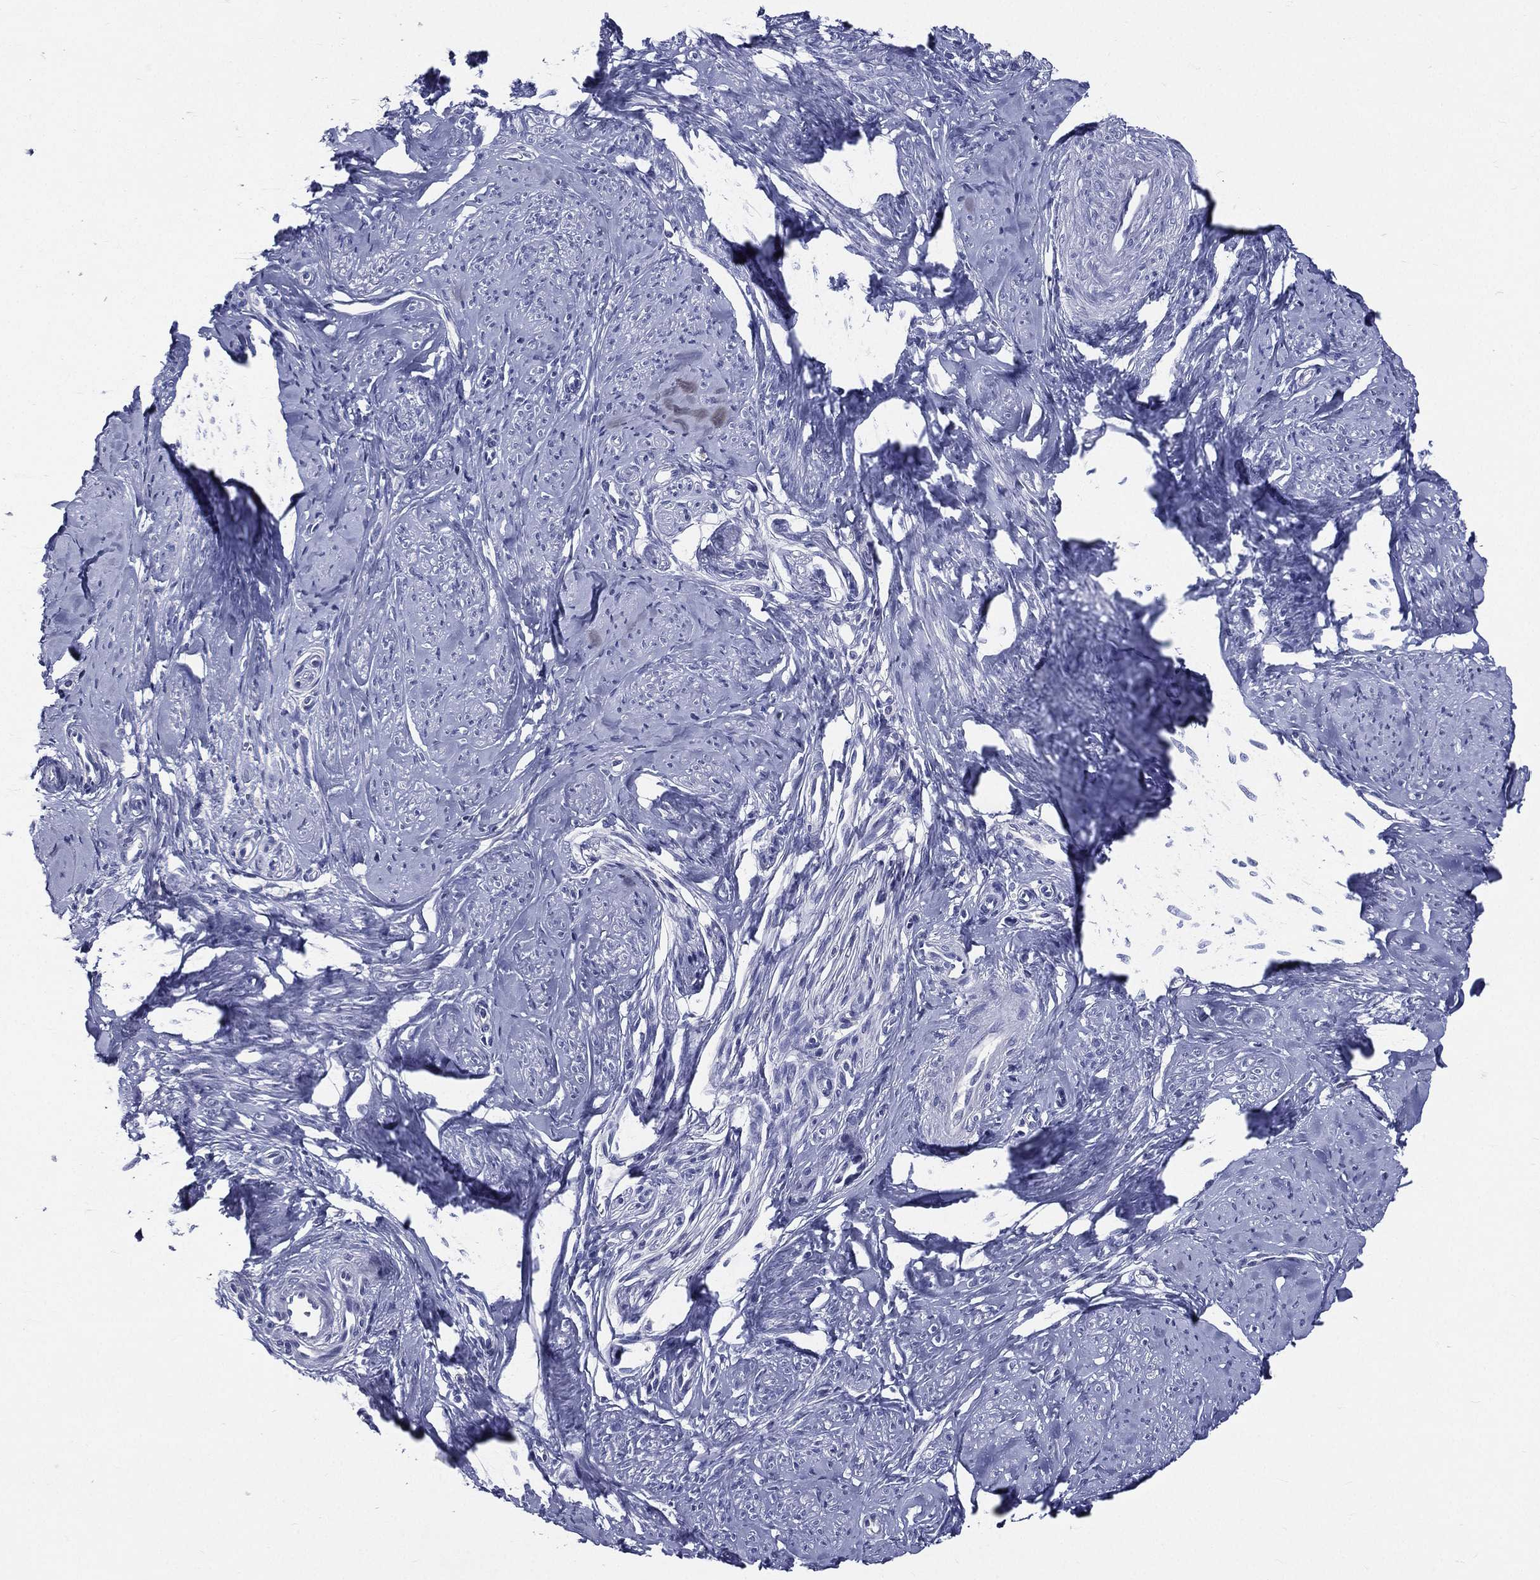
{"staining": {"intensity": "negative", "quantity": "none", "location": "none"}, "tissue": "smooth muscle", "cell_type": "Smooth muscle cells", "image_type": "normal", "snomed": [{"axis": "morphology", "description": "Normal tissue, NOS"}, {"axis": "topography", "description": "Smooth muscle"}], "caption": "Immunohistochemistry photomicrograph of normal human smooth muscle stained for a protein (brown), which shows no staining in smooth muscle cells. Brightfield microscopy of IHC stained with DAB (3,3'-diaminobenzidine) (brown) and hematoxylin (blue), captured at high magnification.", "gene": "DPYS", "patient": {"sex": "female", "age": 48}}